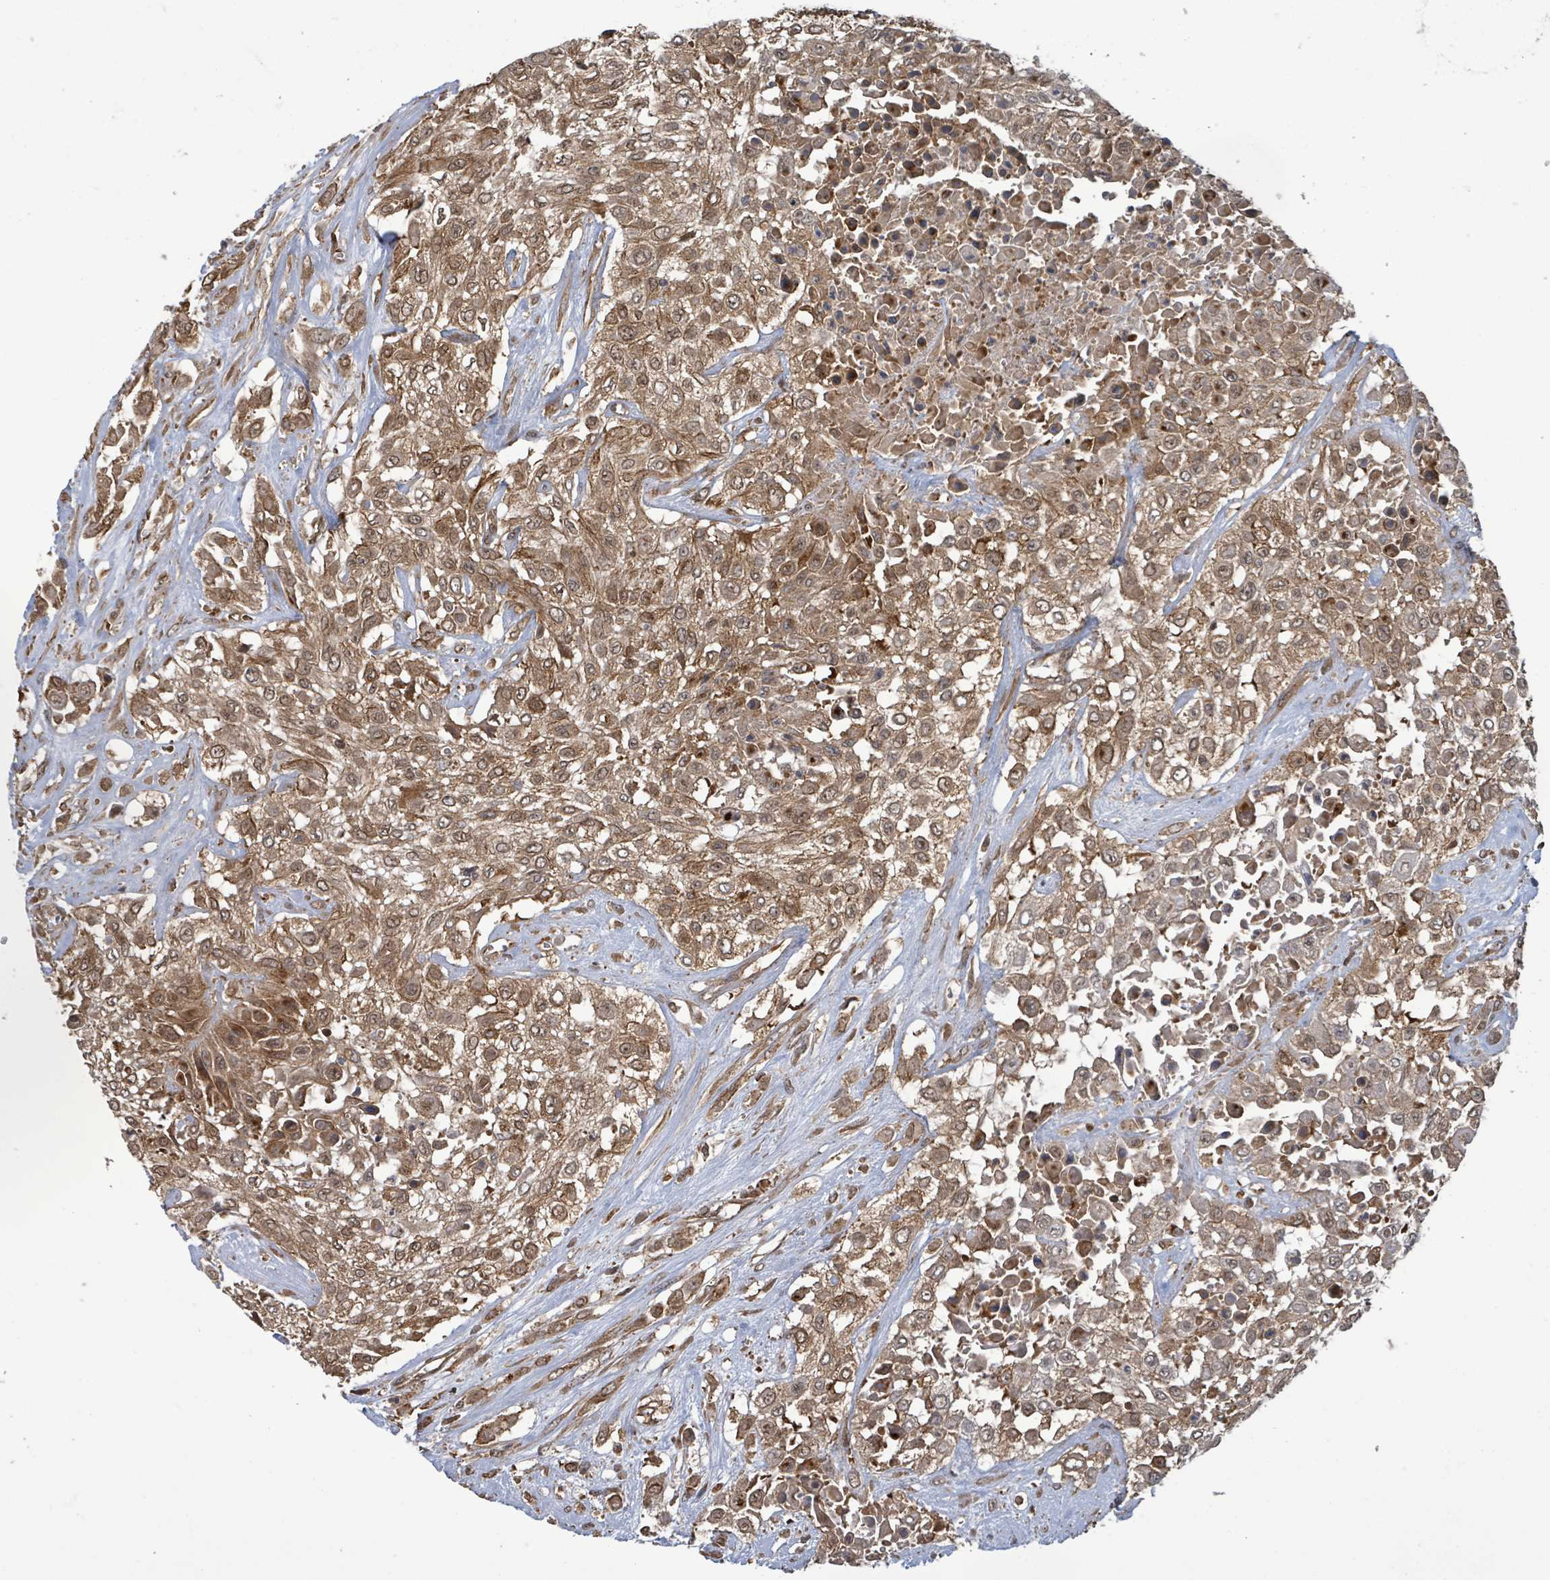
{"staining": {"intensity": "moderate", "quantity": ">75%", "location": "cytoplasmic/membranous,nuclear"}, "tissue": "urothelial cancer", "cell_type": "Tumor cells", "image_type": "cancer", "snomed": [{"axis": "morphology", "description": "Urothelial carcinoma, High grade"}, {"axis": "topography", "description": "Urinary bladder"}], "caption": "Urothelial carcinoma (high-grade) was stained to show a protein in brown. There is medium levels of moderate cytoplasmic/membranous and nuclear staining in approximately >75% of tumor cells.", "gene": "KLC1", "patient": {"sex": "male", "age": 57}}